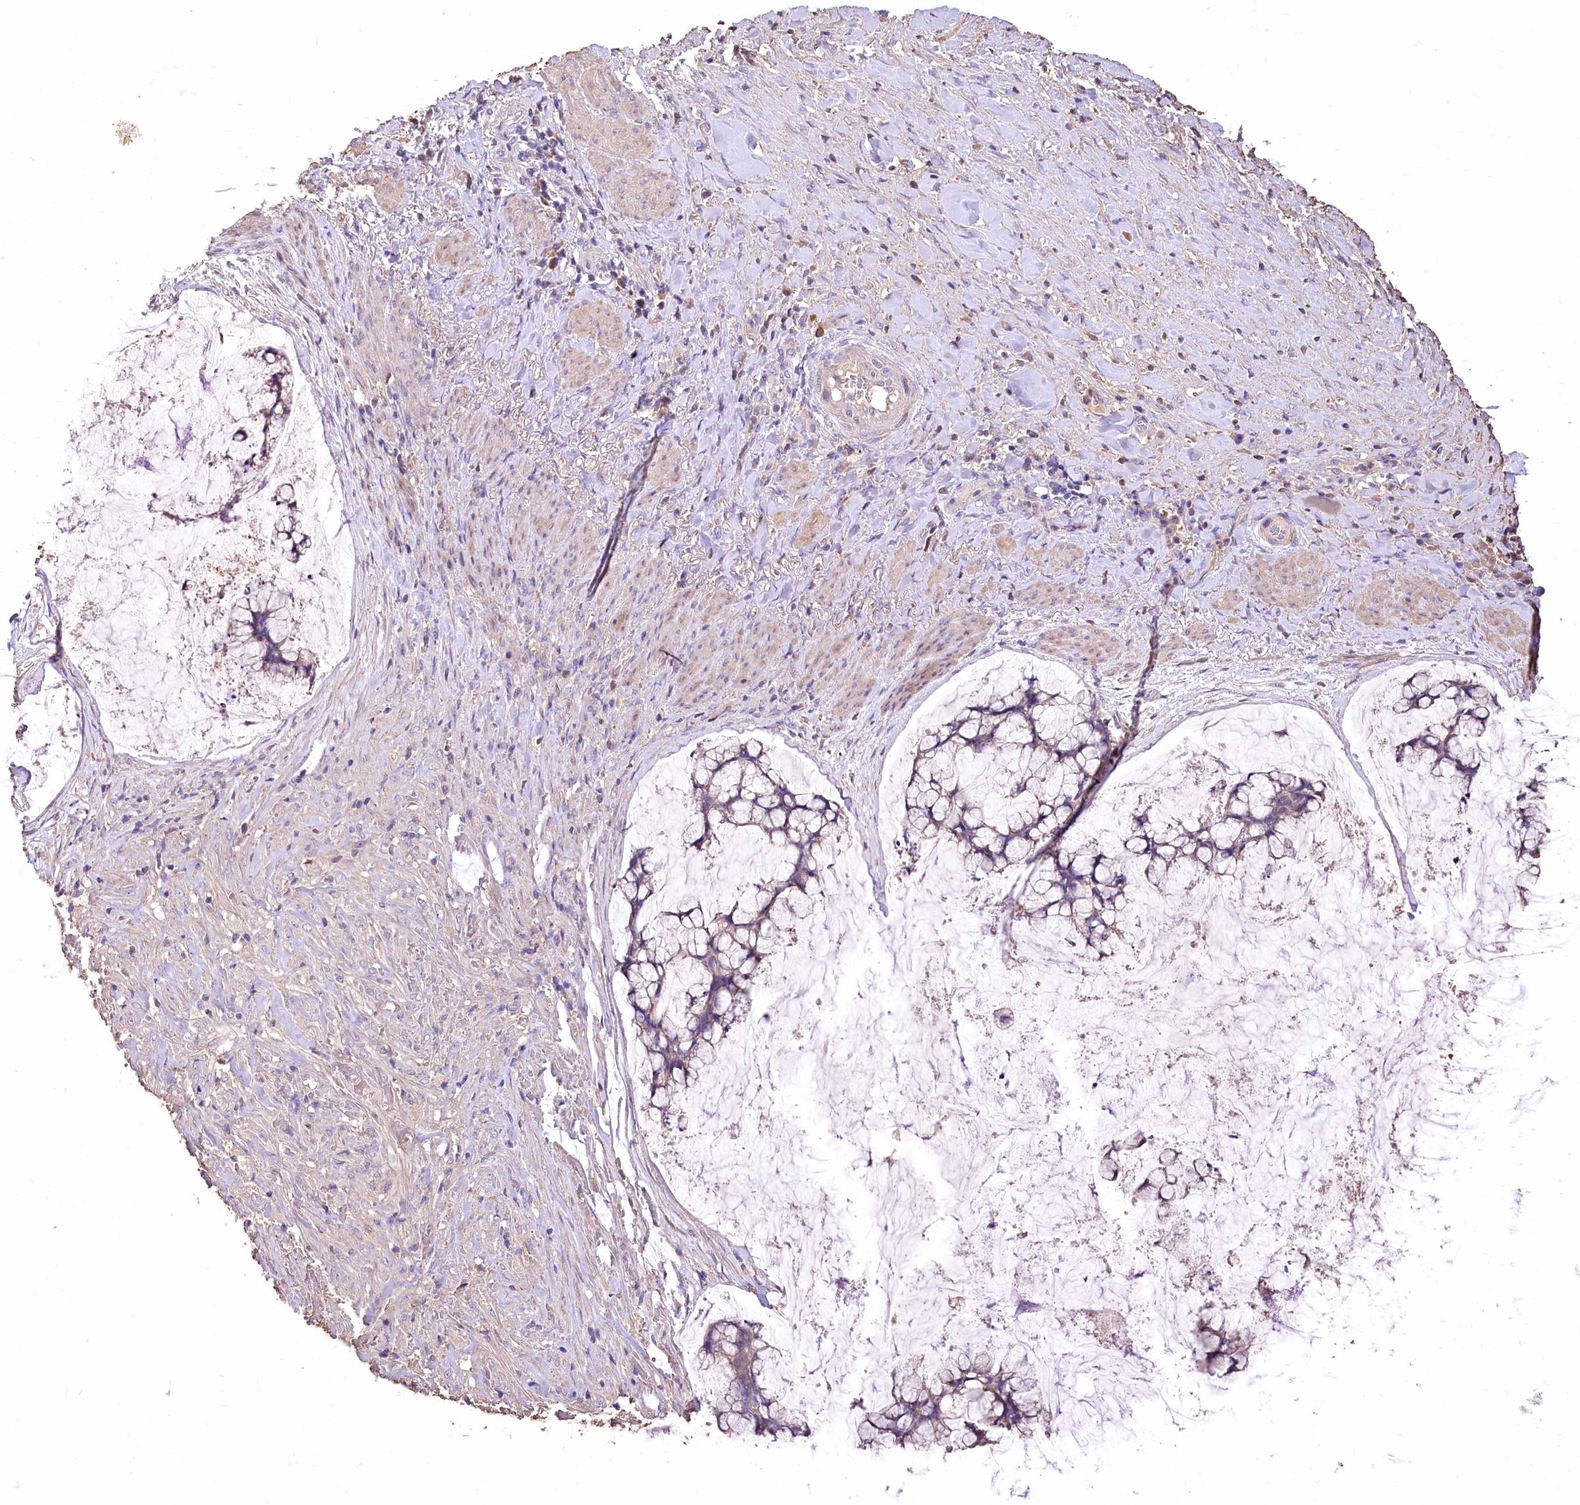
{"staining": {"intensity": "negative", "quantity": "none", "location": "none"}, "tissue": "ovarian cancer", "cell_type": "Tumor cells", "image_type": "cancer", "snomed": [{"axis": "morphology", "description": "Cystadenocarcinoma, mucinous, NOS"}, {"axis": "topography", "description": "Ovary"}], "caption": "A micrograph of human ovarian cancer (mucinous cystadenocarcinoma) is negative for staining in tumor cells. The staining was performed using DAB (3,3'-diaminobenzidine) to visualize the protein expression in brown, while the nuclei were stained in blue with hematoxylin (Magnification: 20x).", "gene": "PCYOX1L", "patient": {"sex": "female", "age": 42}}